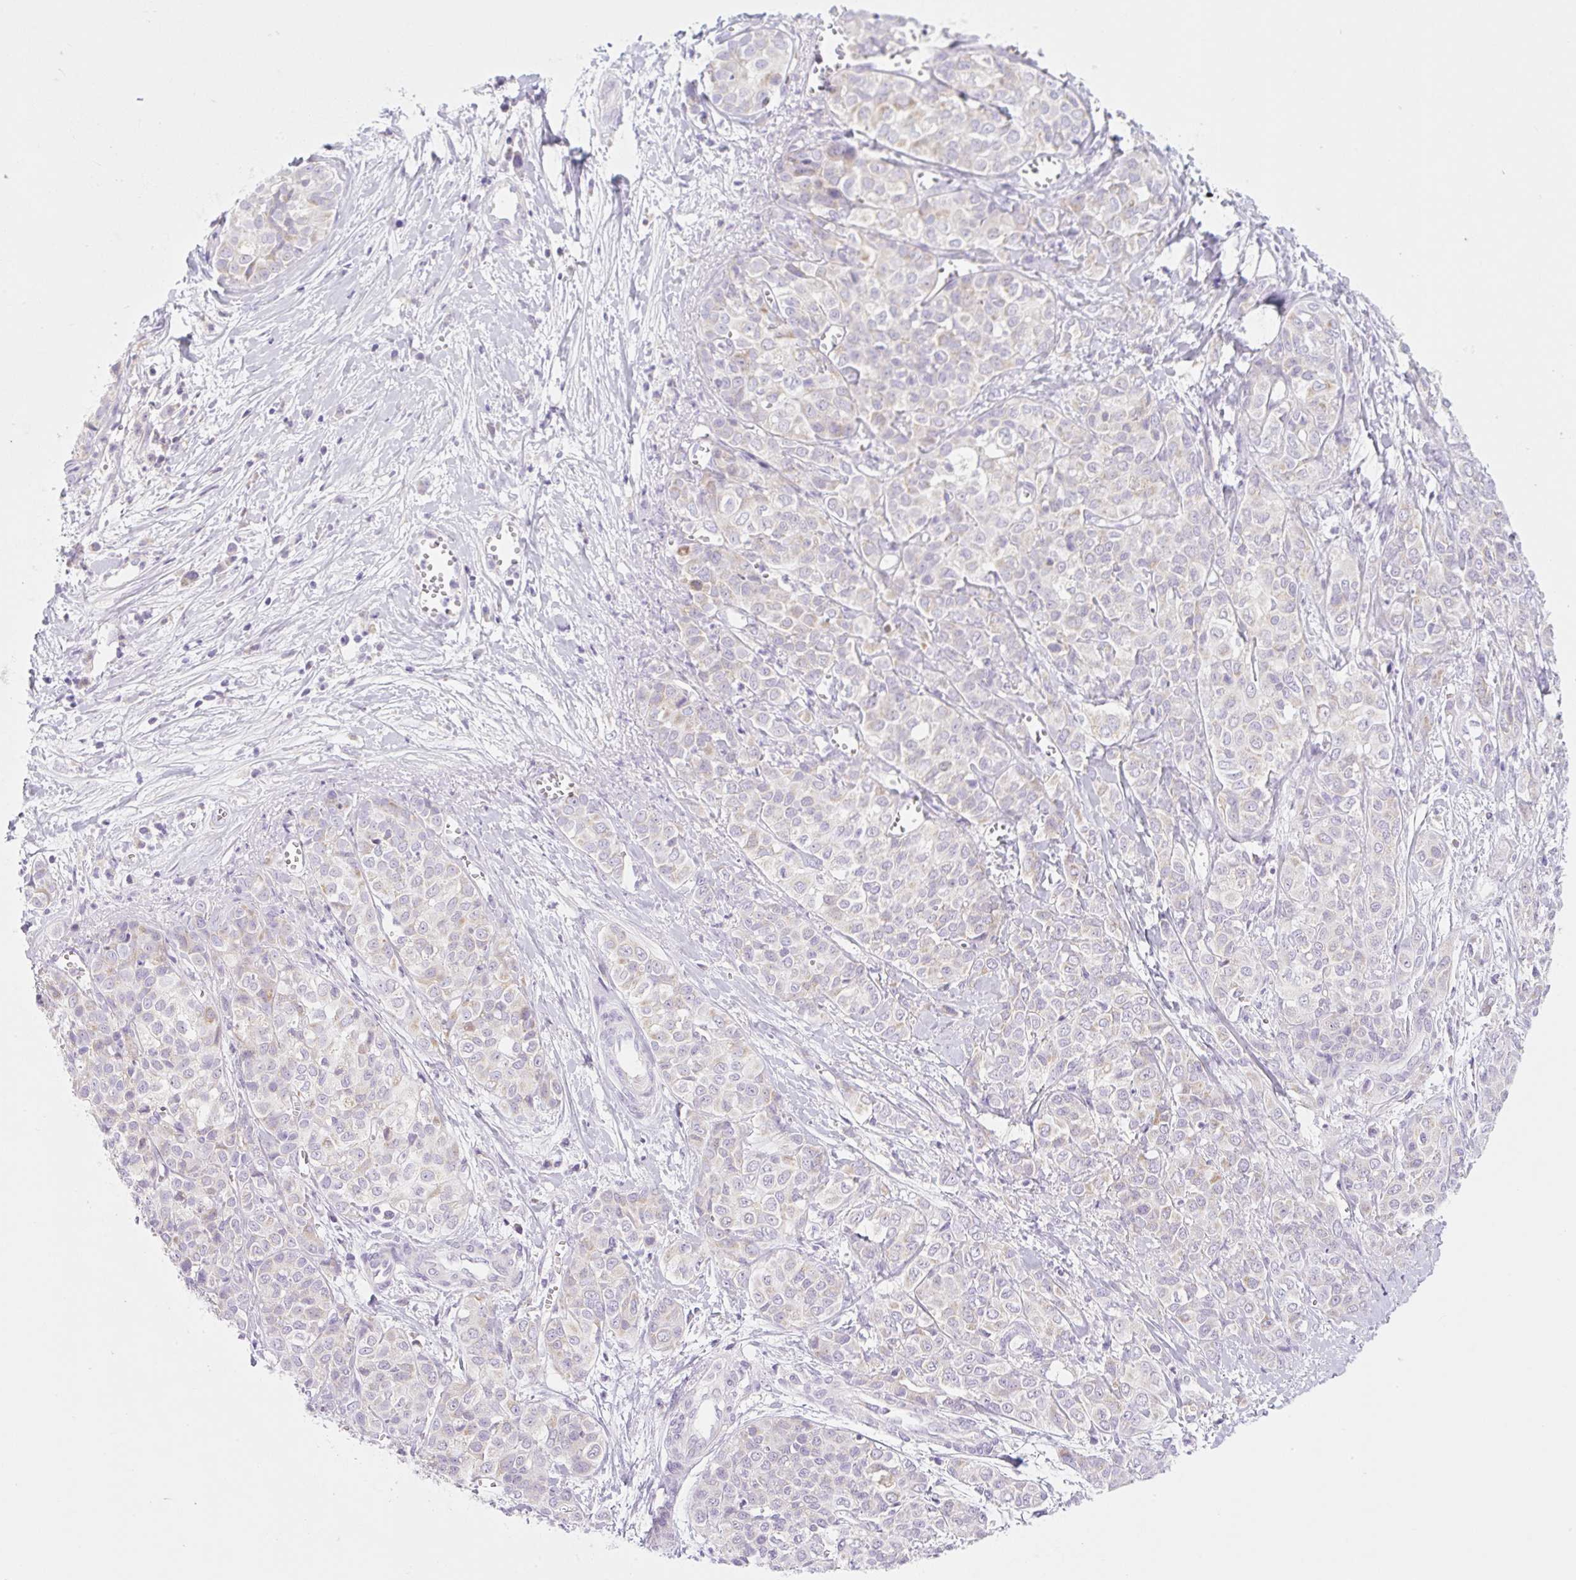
{"staining": {"intensity": "negative", "quantity": "none", "location": "none"}, "tissue": "liver cancer", "cell_type": "Tumor cells", "image_type": "cancer", "snomed": [{"axis": "morphology", "description": "Cholangiocarcinoma"}, {"axis": "topography", "description": "Liver"}], "caption": "The histopathology image exhibits no staining of tumor cells in liver cancer.", "gene": "FOCAD", "patient": {"sex": "female", "age": 77}}